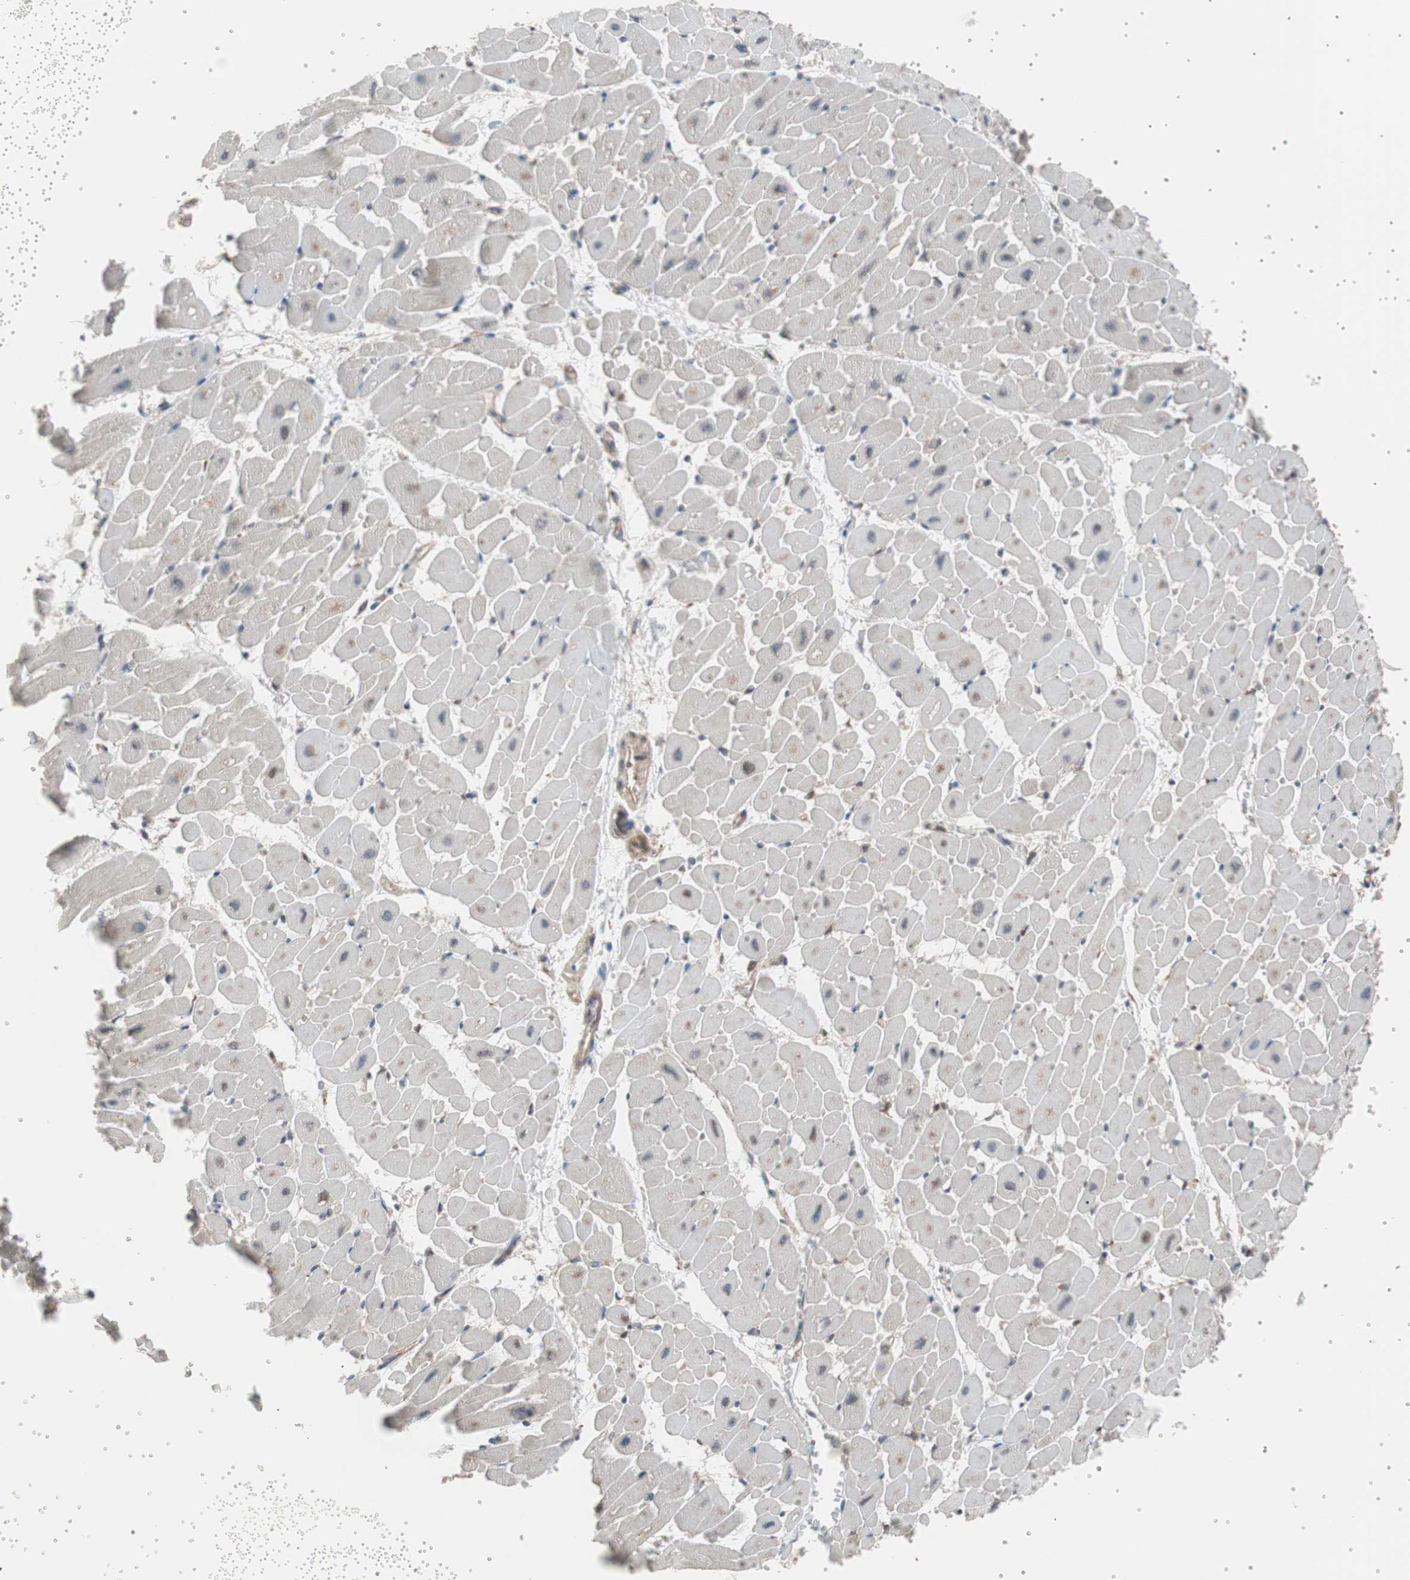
{"staining": {"intensity": "weak", "quantity": "<25%", "location": "nuclear"}, "tissue": "heart muscle", "cell_type": "Cardiomyocytes", "image_type": "normal", "snomed": [{"axis": "morphology", "description": "Normal tissue, NOS"}, {"axis": "topography", "description": "Heart"}], "caption": "High power microscopy micrograph of an IHC micrograph of unremarkable heart muscle, revealing no significant expression in cardiomyocytes. (Brightfield microscopy of DAB immunohistochemistry (IHC) at high magnification).", "gene": "SEC31A", "patient": {"sex": "male", "age": 45}}